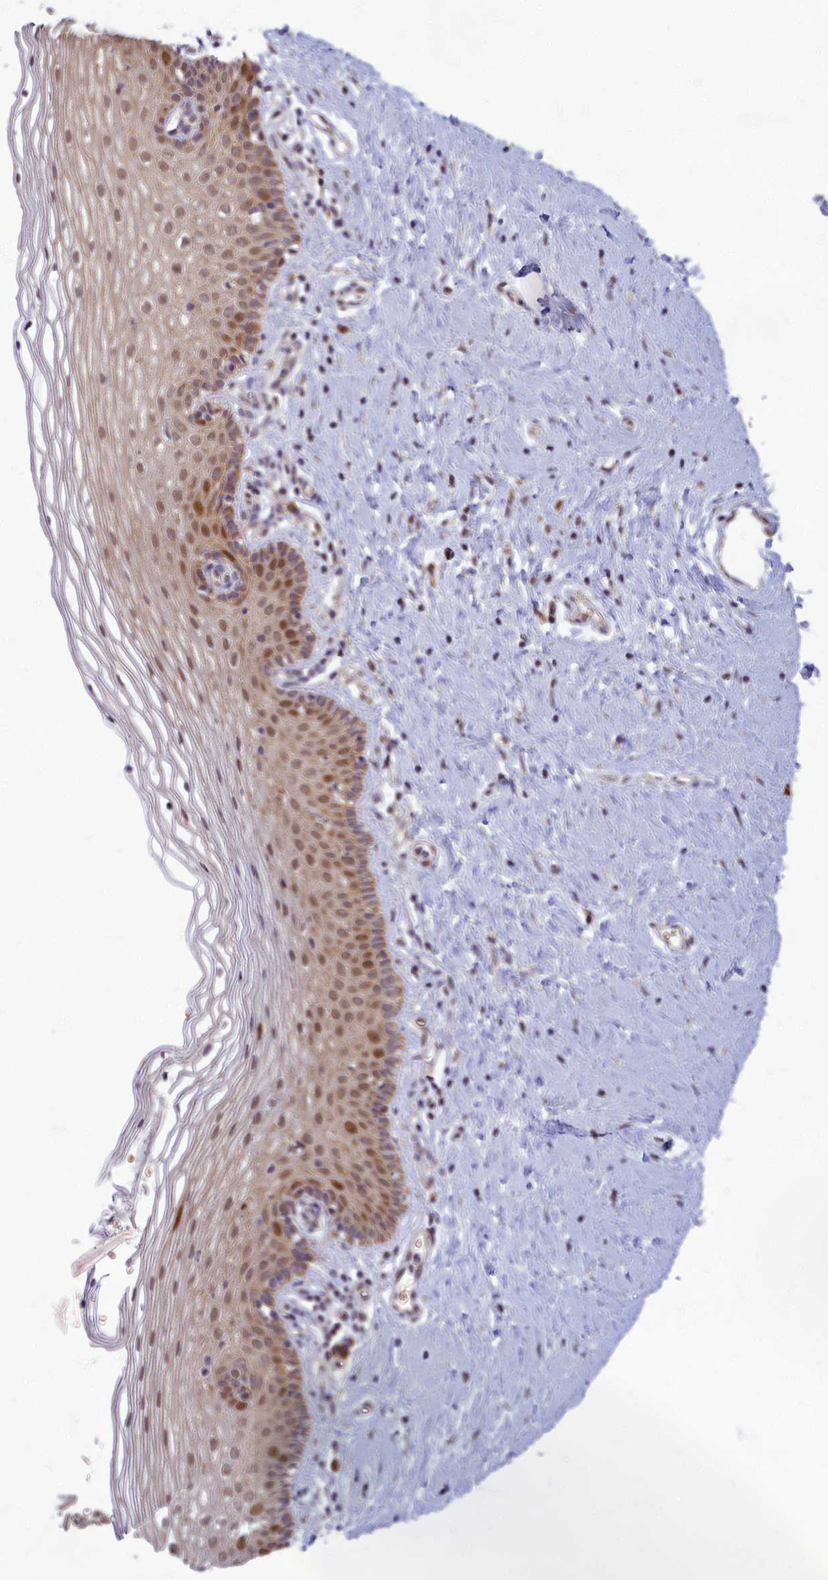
{"staining": {"intensity": "moderate", "quantity": ">75%", "location": "nuclear"}, "tissue": "vagina", "cell_type": "Squamous epithelial cells", "image_type": "normal", "snomed": [{"axis": "morphology", "description": "Normal tissue, NOS"}, {"axis": "topography", "description": "Vagina"}], "caption": "Vagina stained for a protein (brown) reveals moderate nuclear positive positivity in approximately >75% of squamous epithelial cells.", "gene": "EARS2", "patient": {"sex": "female", "age": 32}}